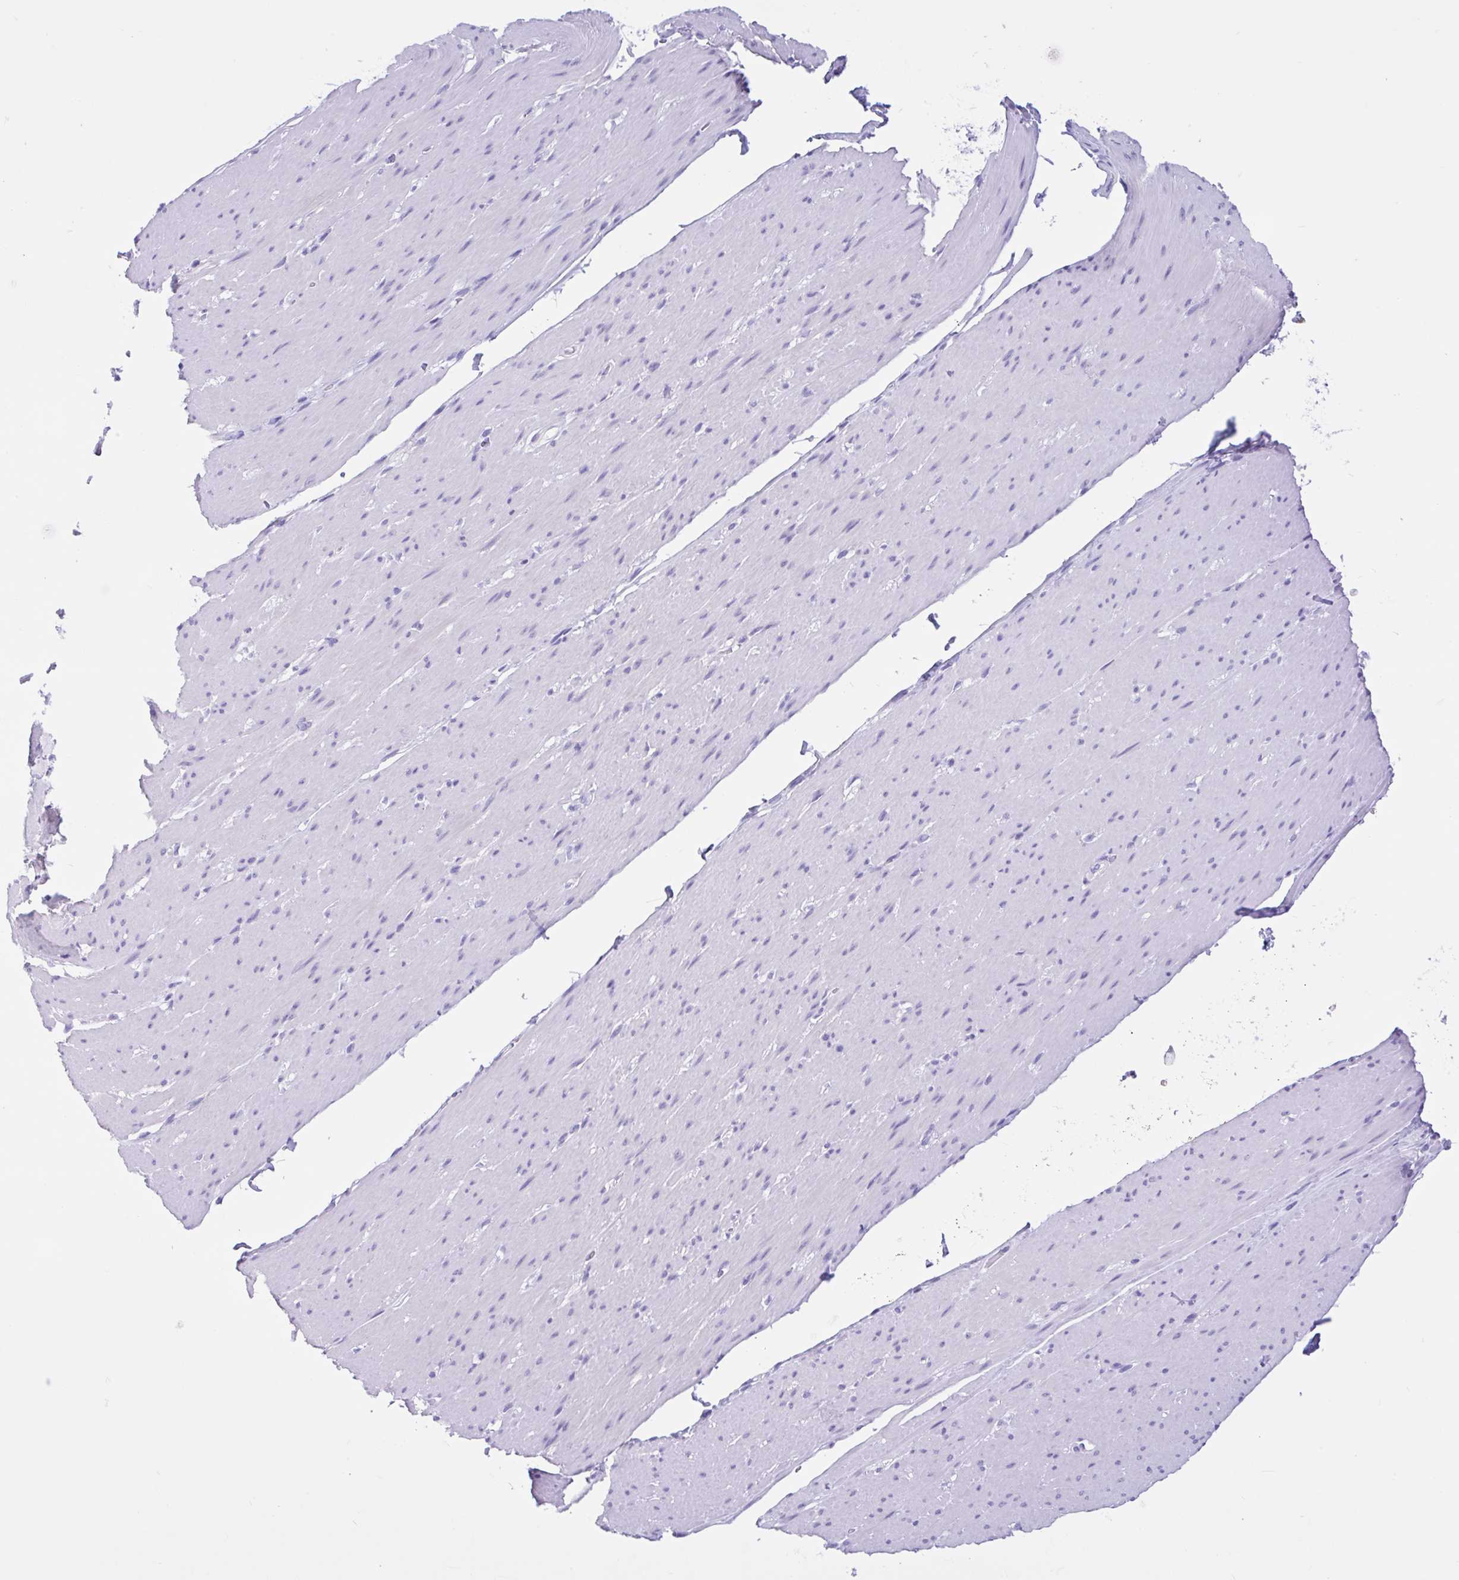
{"staining": {"intensity": "negative", "quantity": "none", "location": "none"}, "tissue": "smooth muscle", "cell_type": "Smooth muscle cells", "image_type": "normal", "snomed": [{"axis": "morphology", "description": "Normal tissue, NOS"}, {"axis": "topography", "description": "Smooth muscle"}, {"axis": "topography", "description": "Rectum"}], "caption": "The IHC image has no significant expression in smooth muscle cells of smooth muscle.", "gene": "IAPP", "patient": {"sex": "male", "age": 53}}